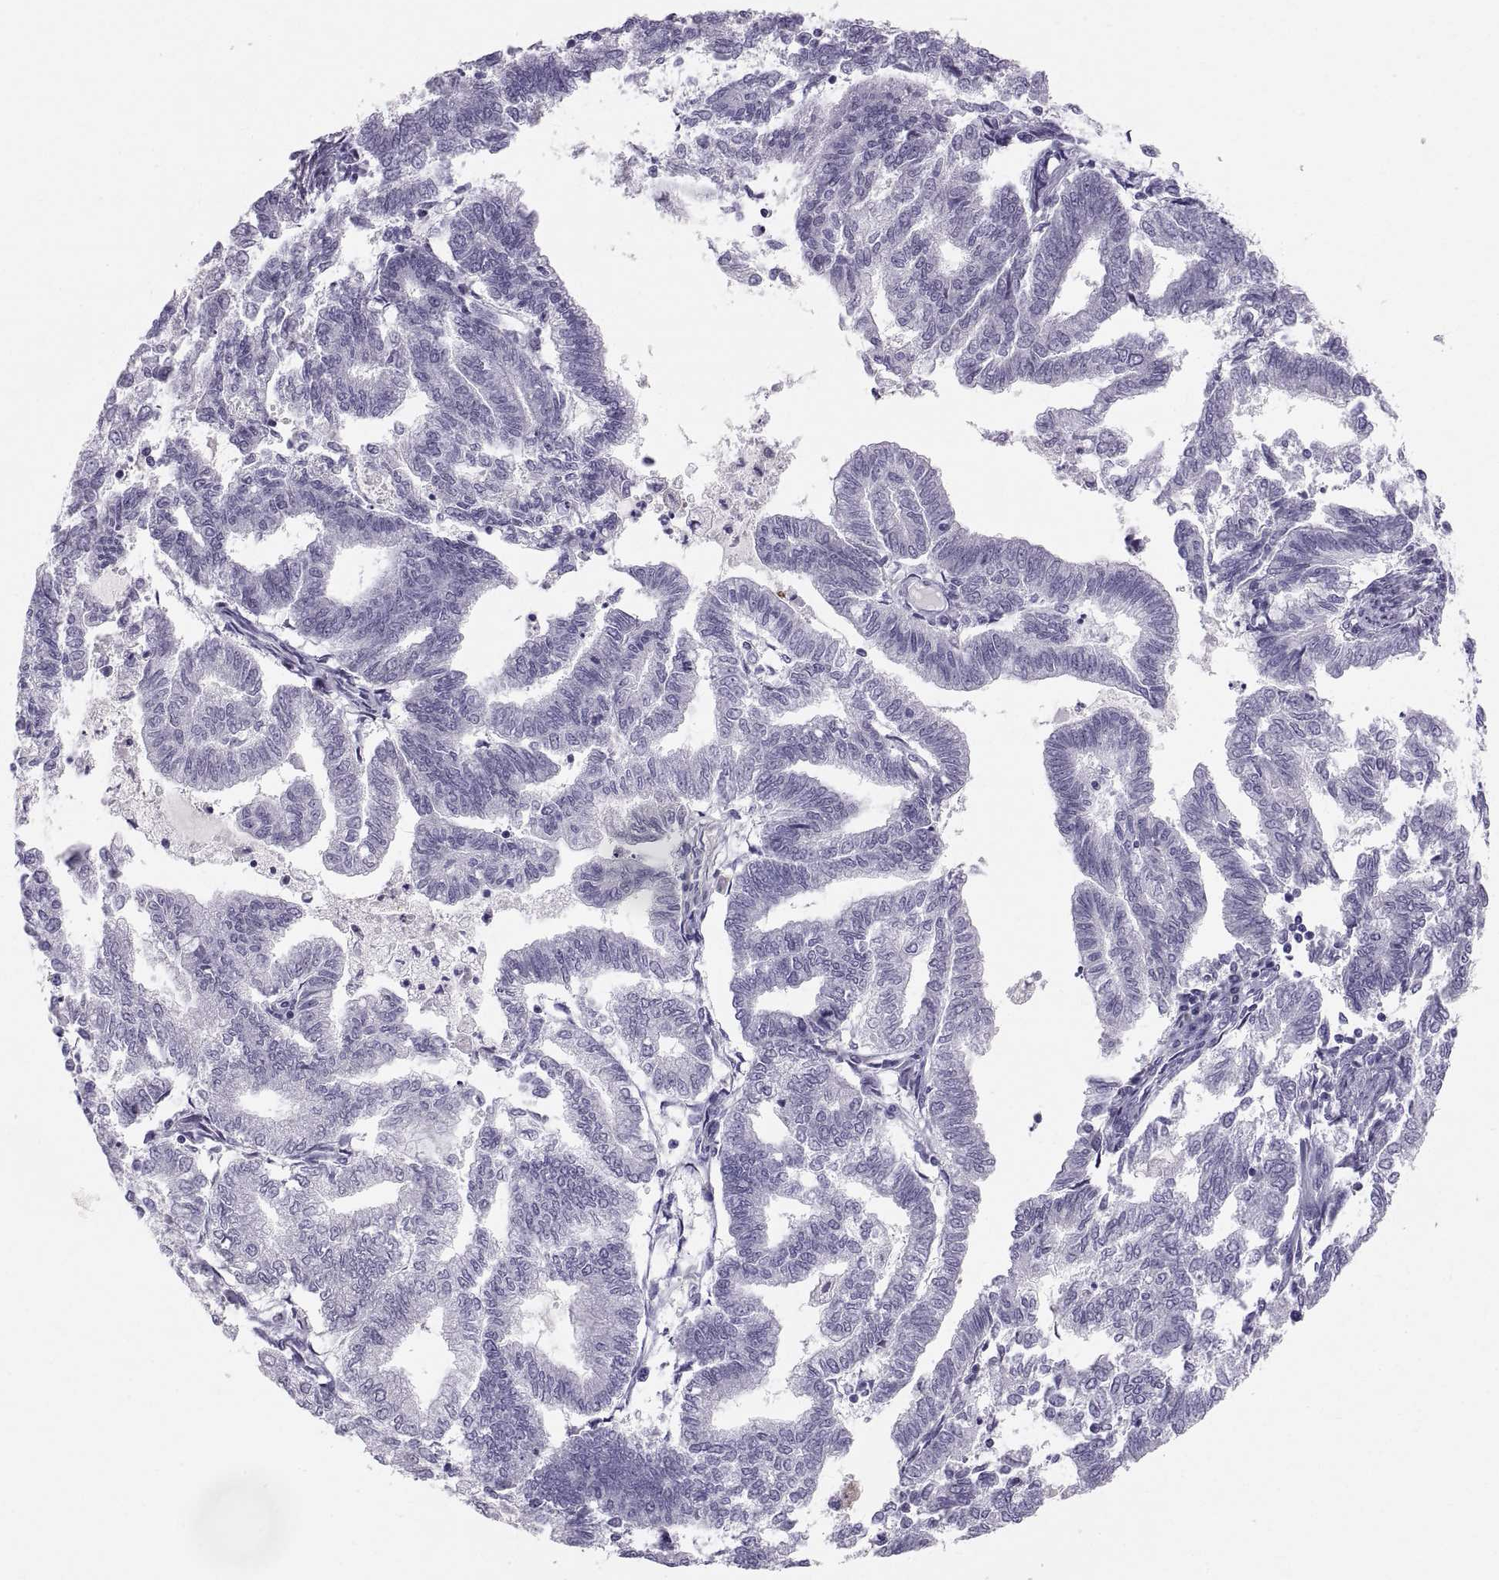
{"staining": {"intensity": "negative", "quantity": "none", "location": "none"}, "tissue": "endometrial cancer", "cell_type": "Tumor cells", "image_type": "cancer", "snomed": [{"axis": "morphology", "description": "Adenocarcinoma, NOS"}, {"axis": "topography", "description": "Endometrium"}], "caption": "DAB immunohistochemical staining of endometrial adenocarcinoma exhibits no significant positivity in tumor cells.", "gene": "SLC22A6", "patient": {"sex": "female", "age": 79}}